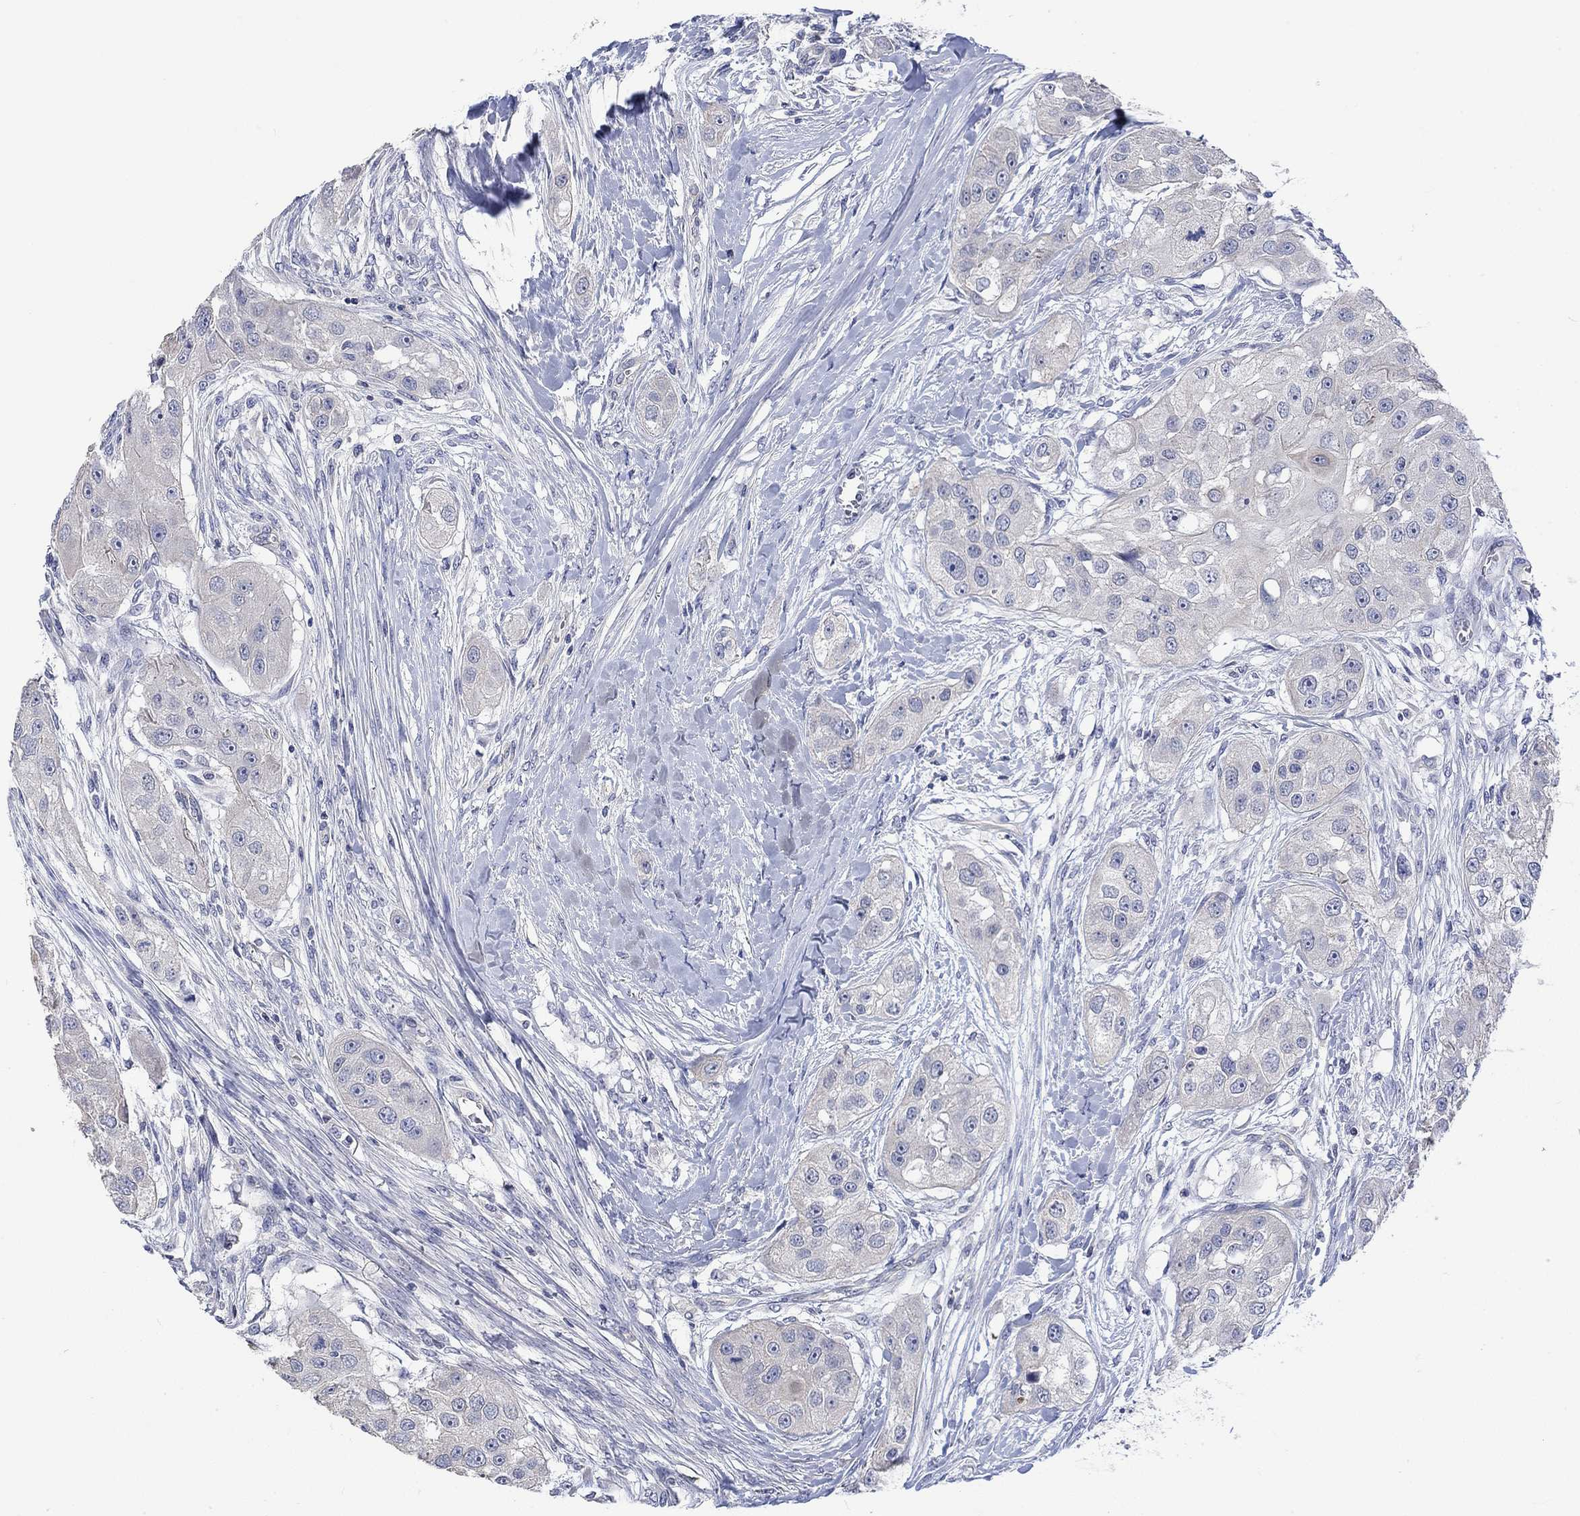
{"staining": {"intensity": "weak", "quantity": "<25%", "location": "cytoplasmic/membranous"}, "tissue": "head and neck cancer", "cell_type": "Tumor cells", "image_type": "cancer", "snomed": [{"axis": "morphology", "description": "Normal tissue, NOS"}, {"axis": "morphology", "description": "Squamous cell carcinoma, NOS"}, {"axis": "topography", "description": "Skeletal muscle"}, {"axis": "topography", "description": "Head-Neck"}], "caption": "DAB (3,3'-diaminobenzidine) immunohistochemical staining of human squamous cell carcinoma (head and neck) shows no significant positivity in tumor cells.", "gene": "AGRP", "patient": {"sex": "male", "age": 51}}